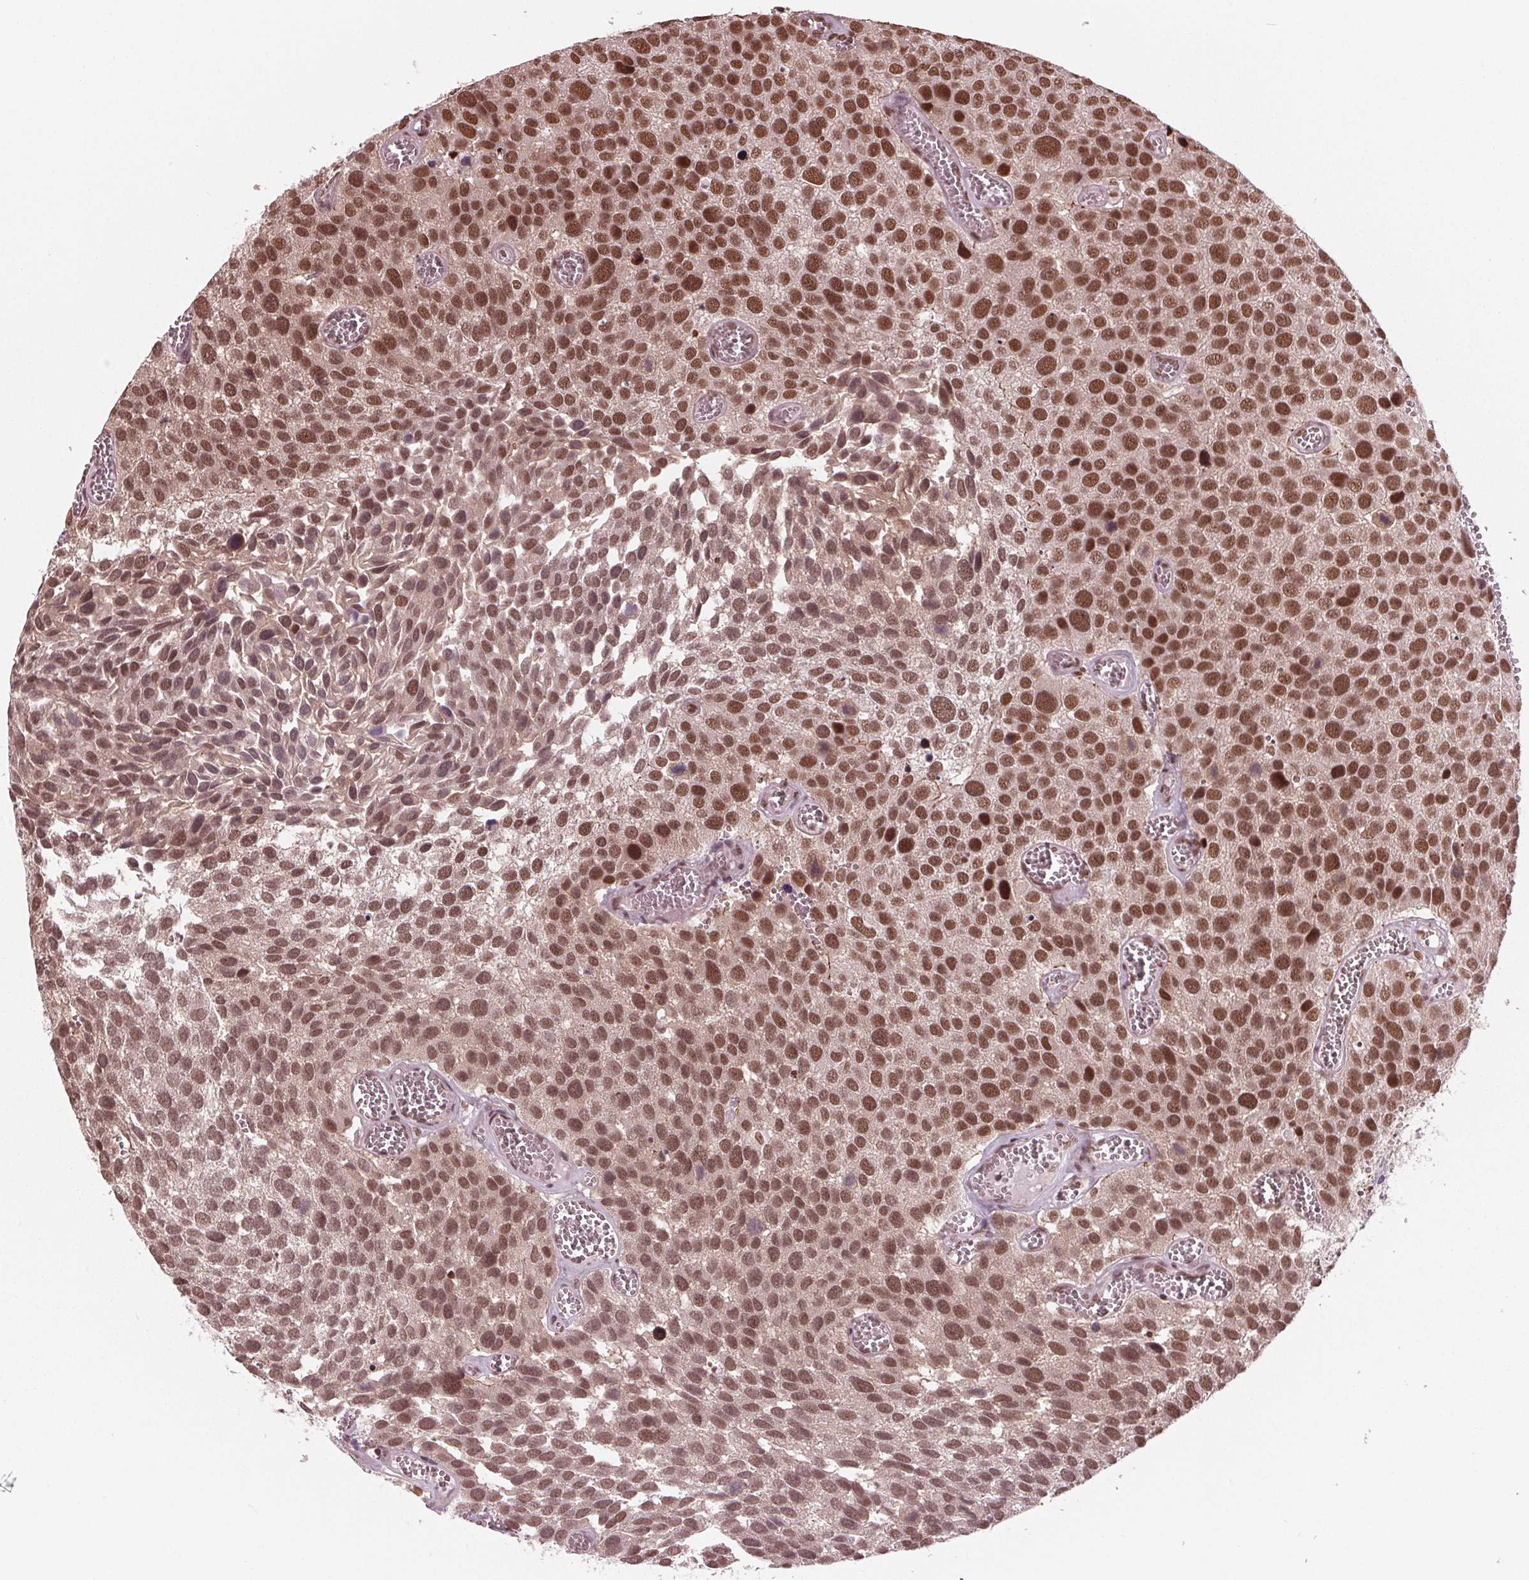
{"staining": {"intensity": "strong", "quantity": ">75%", "location": "nuclear"}, "tissue": "urothelial cancer", "cell_type": "Tumor cells", "image_type": "cancer", "snomed": [{"axis": "morphology", "description": "Urothelial carcinoma, Low grade"}, {"axis": "topography", "description": "Urinary bladder"}], "caption": "This image demonstrates immunohistochemistry staining of urothelial cancer, with high strong nuclear positivity in about >75% of tumor cells.", "gene": "LSM2", "patient": {"sex": "female", "age": 69}}